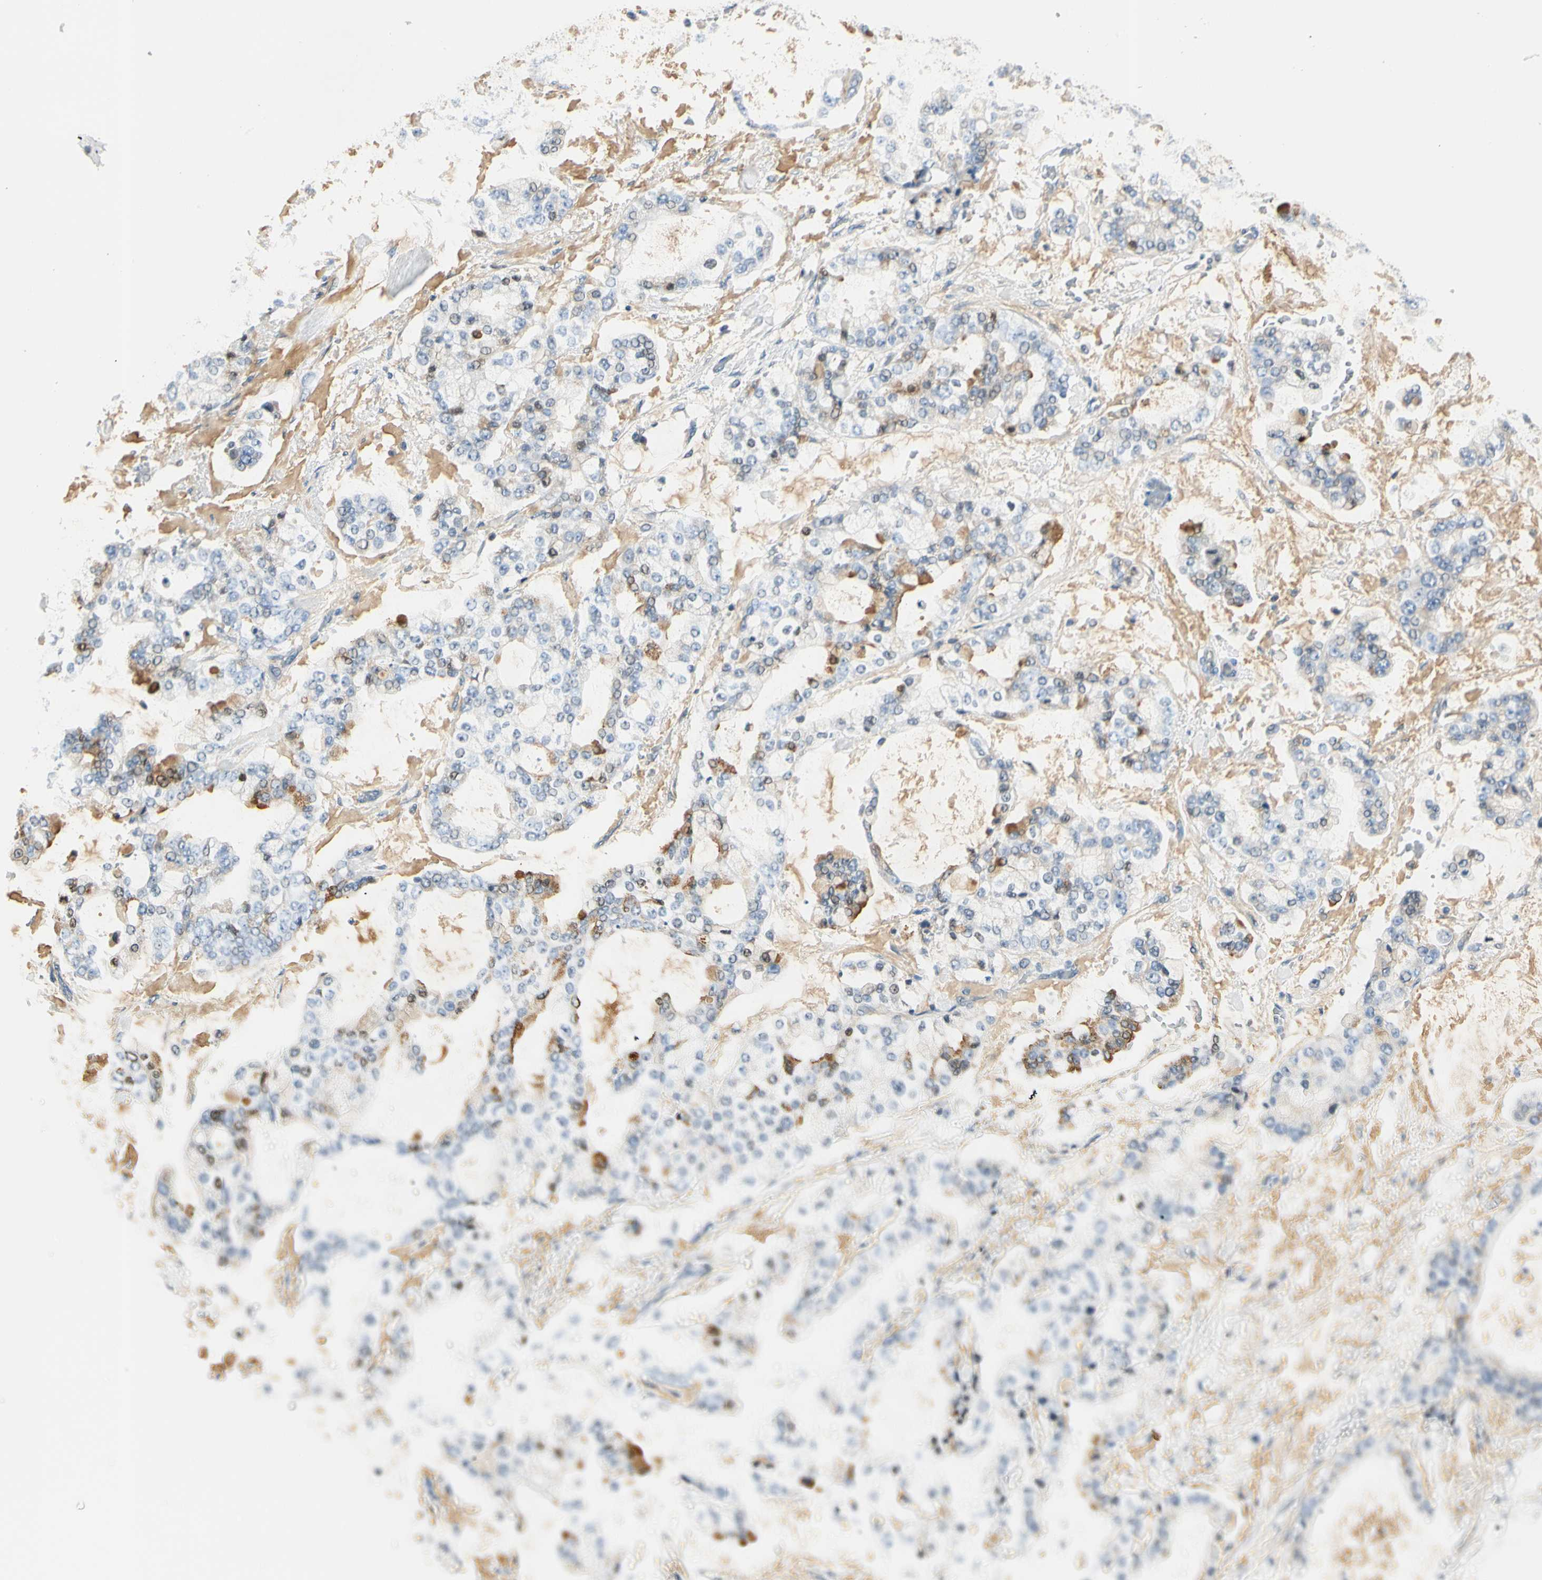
{"staining": {"intensity": "weak", "quantity": "25%-75%", "location": "cytoplasmic/membranous,nuclear"}, "tissue": "stomach cancer", "cell_type": "Tumor cells", "image_type": "cancer", "snomed": [{"axis": "morphology", "description": "Normal tissue, NOS"}, {"axis": "morphology", "description": "Adenocarcinoma, NOS"}, {"axis": "topography", "description": "Stomach, upper"}, {"axis": "topography", "description": "Stomach"}], "caption": "Stomach cancer (adenocarcinoma) stained for a protein reveals weak cytoplasmic/membranous and nuclear positivity in tumor cells.", "gene": "LAMB3", "patient": {"sex": "male", "age": 76}}